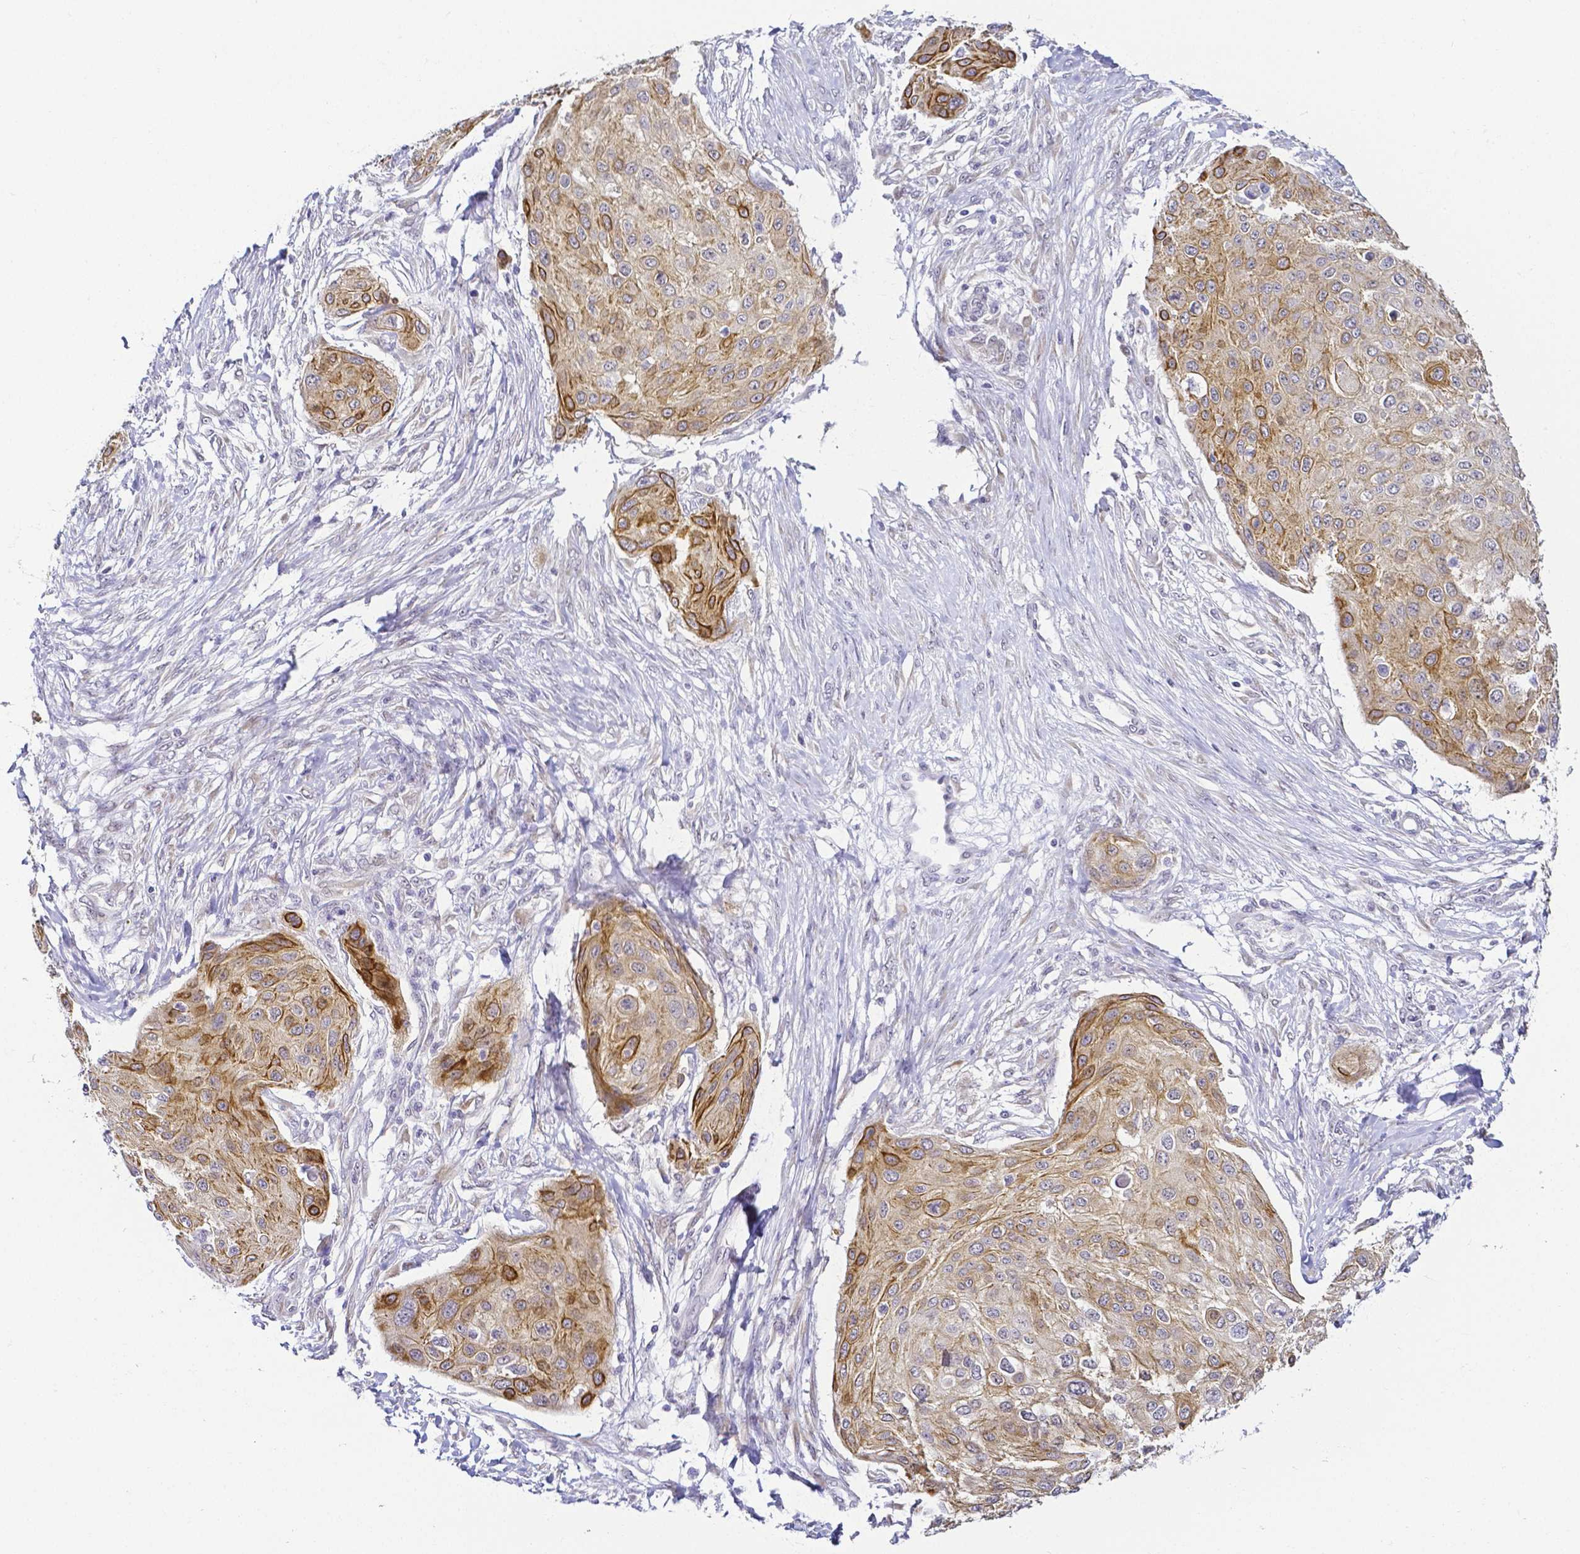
{"staining": {"intensity": "moderate", "quantity": ">75%", "location": "cytoplasmic/membranous"}, "tissue": "skin cancer", "cell_type": "Tumor cells", "image_type": "cancer", "snomed": [{"axis": "morphology", "description": "Squamous cell carcinoma, NOS"}, {"axis": "topography", "description": "Skin"}], "caption": "The histopathology image shows immunohistochemical staining of skin squamous cell carcinoma. There is moderate cytoplasmic/membranous staining is appreciated in approximately >75% of tumor cells.", "gene": "FAM83G", "patient": {"sex": "female", "age": 87}}